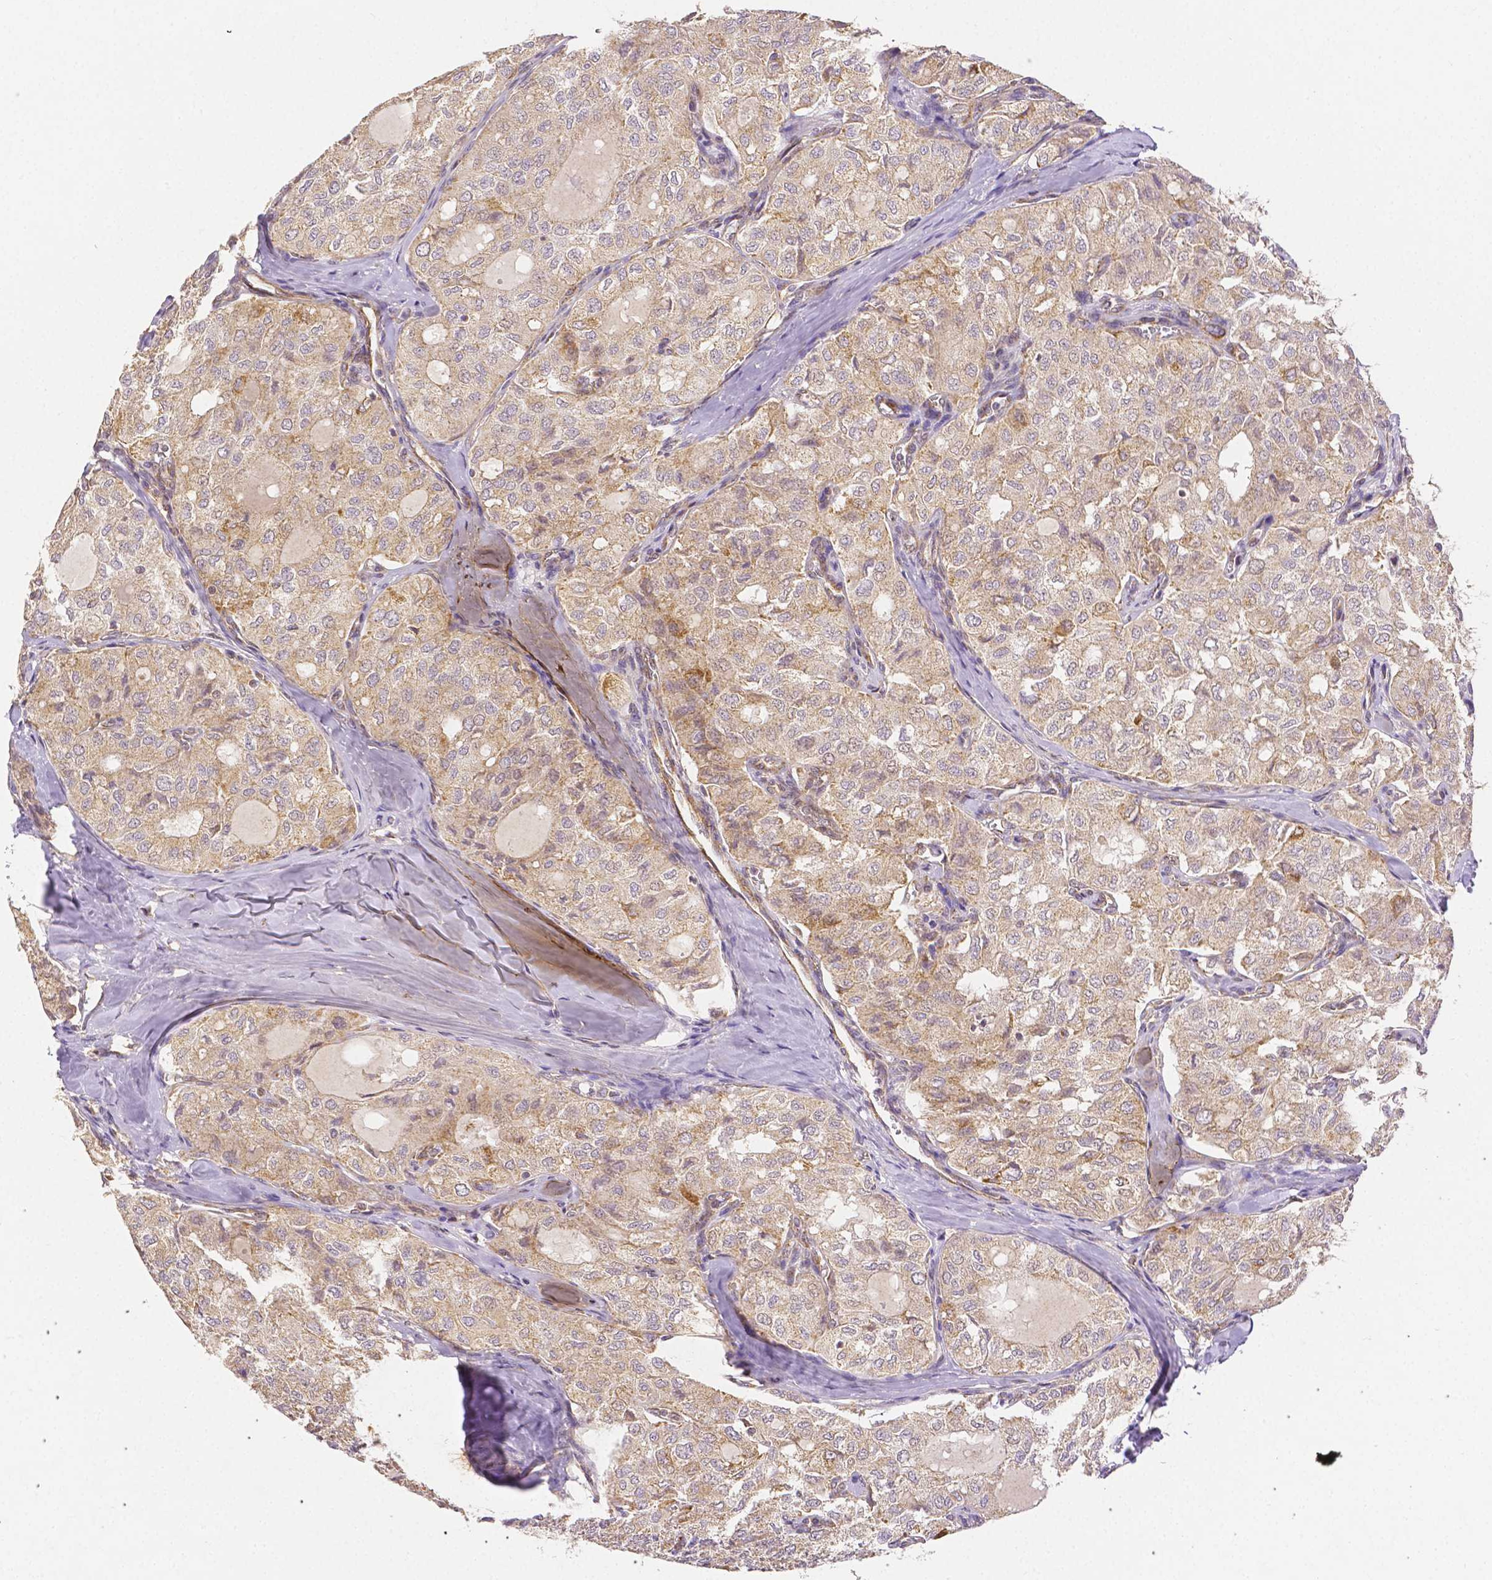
{"staining": {"intensity": "moderate", "quantity": "<25%", "location": "cytoplasmic/membranous"}, "tissue": "thyroid cancer", "cell_type": "Tumor cells", "image_type": "cancer", "snomed": [{"axis": "morphology", "description": "Follicular adenoma carcinoma, NOS"}, {"axis": "topography", "description": "Thyroid gland"}], "caption": "This is a histology image of immunohistochemistry staining of follicular adenoma carcinoma (thyroid), which shows moderate staining in the cytoplasmic/membranous of tumor cells.", "gene": "RHOT1", "patient": {"sex": "male", "age": 75}}